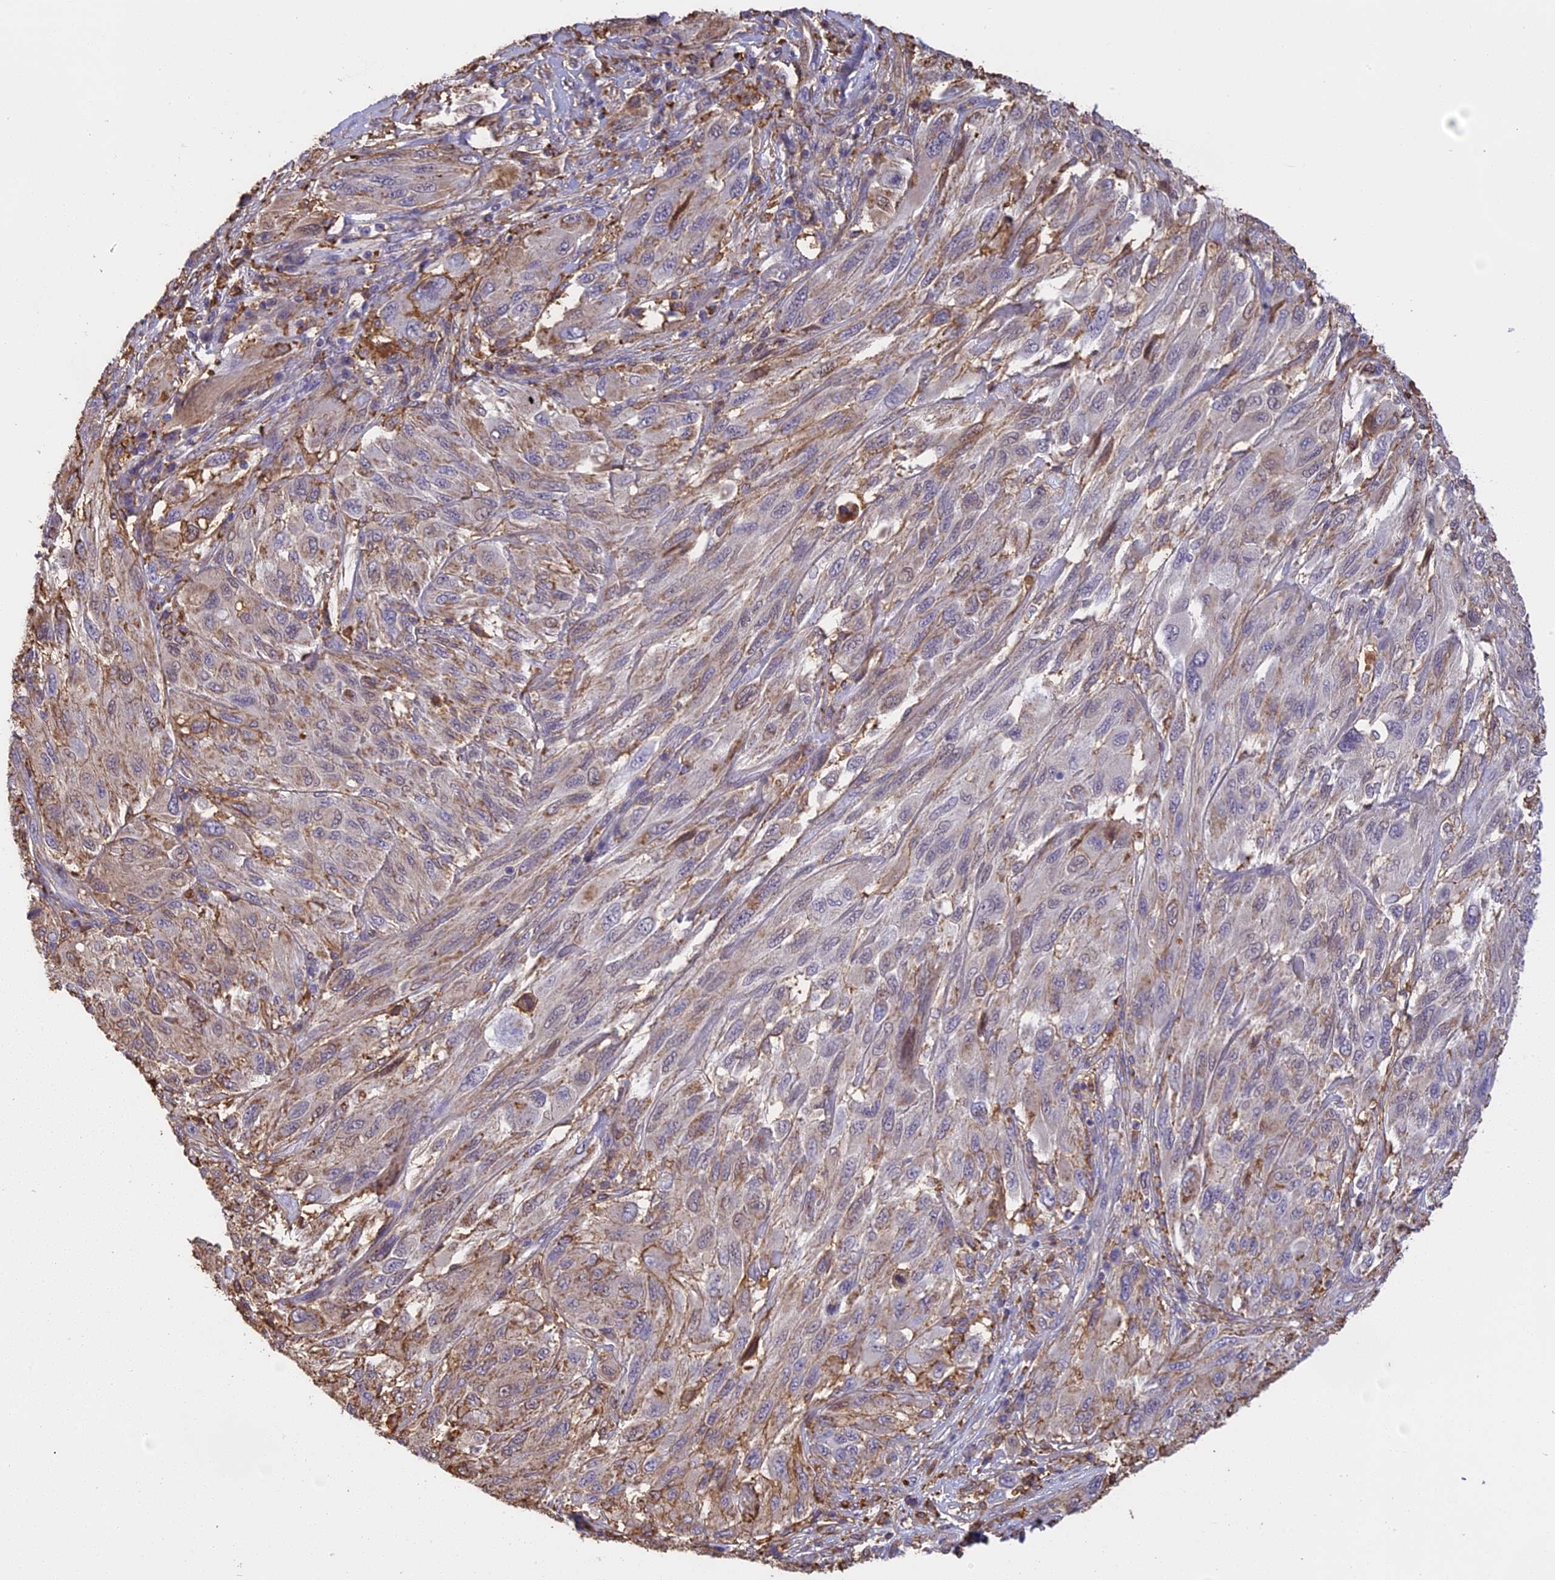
{"staining": {"intensity": "weak", "quantity": "25%-75%", "location": "cytoplasmic/membranous"}, "tissue": "melanoma", "cell_type": "Tumor cells", "image_type": "cancer", "snomed": [{"axis": "morphology", "description": "Malignant melanoma, NOS"}, {"axis": "topography", "description": "Skin"}], "caption": "Brown immunohistochemical staining in malignant melanoma demonstrates weak cytoplasmic/membranous staining in approximately 25%-75% of tumor cells.", "gene": "TMEM255B", "patient": {"sex": "female", "age": 91}}